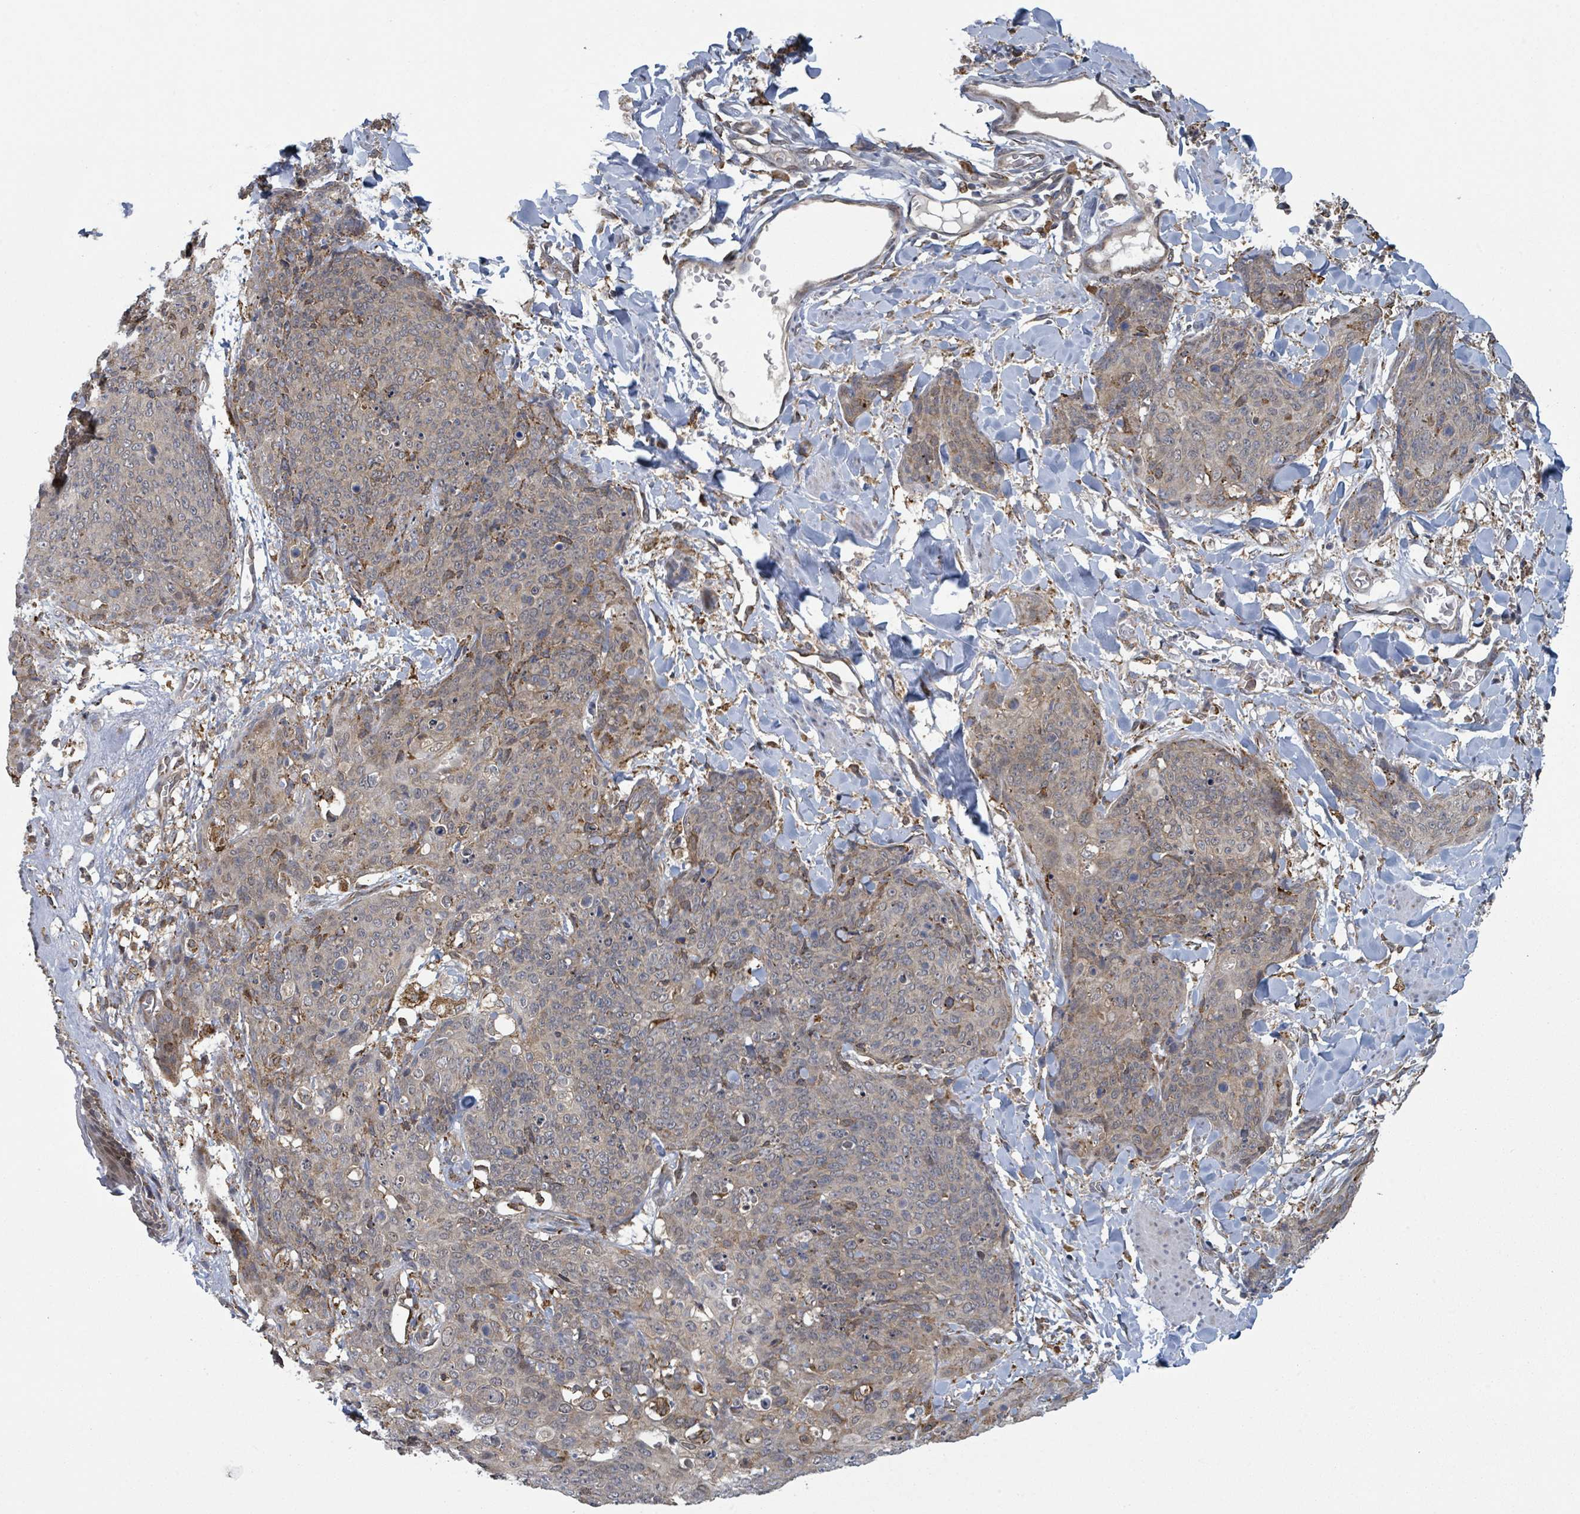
{"staining": {"intensity": "weak", "quantity": "25%-75%", "location": "cytoplasmic/membranous"}, "tissue": "skin cancer", "cell_type": "Tumor cells", "image_type": "cancer", "snomed": [{"axis": "morphology", "description": "Squamous cell carcinoma, NOS"}, {"axis": "topography", "description": "Skin"}, {"axis": "topography", "description": "Vulva"}], "caption": "Squamous cell carcinoma (skin) tissue demonstrates weak cytoplasmic/membranous positivity in about 25%-75% of tumor cells", "gene": "SHROOM2", "patient": {"sex": "female", "age": 85}}